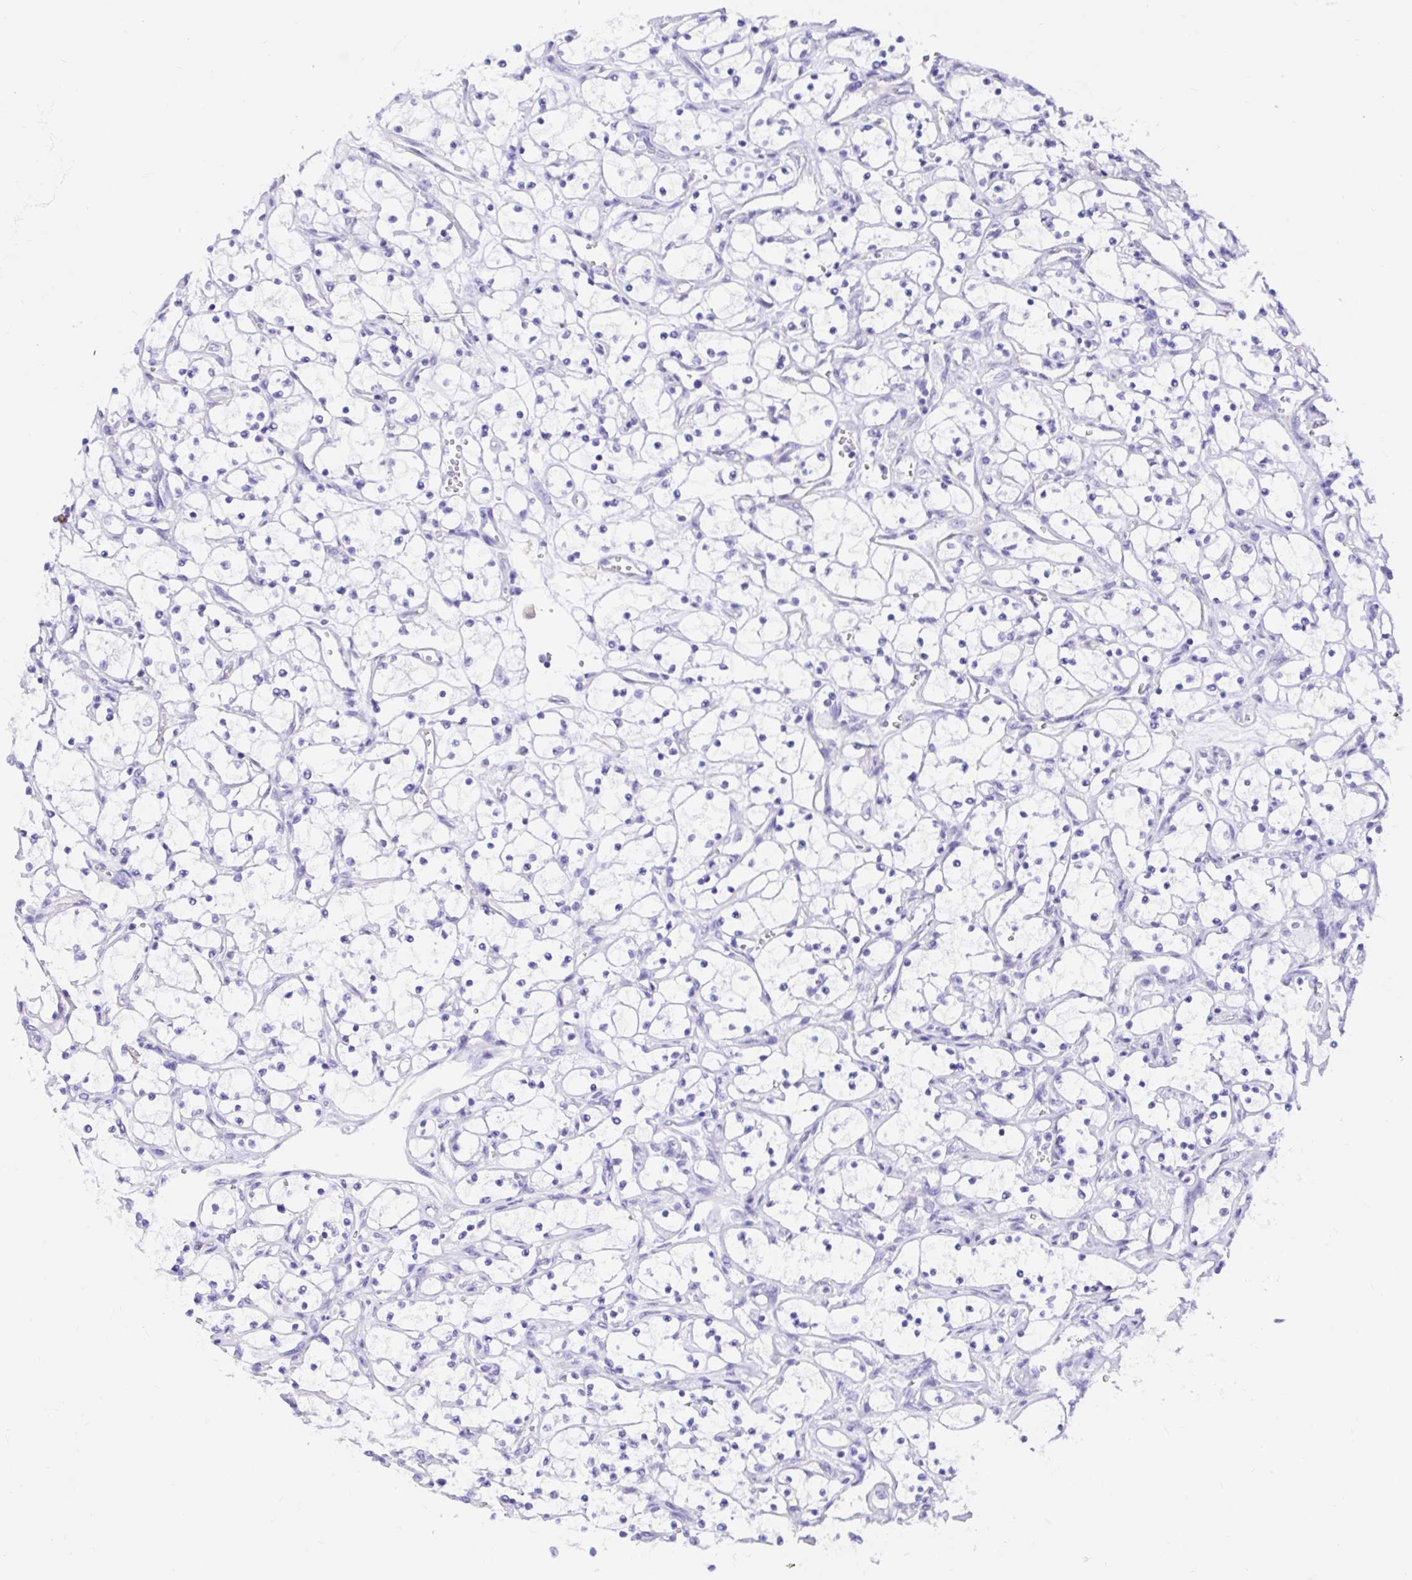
{"staining": {"intensity": "negative", "quantity": "none", "location": "none"}, "tissue": "renal cancer", "cell_type": "Tumor cells", "image_type": "cancer", "snomed": [{"axis": "morphology", "description": "Adenocarcinoma, NOS"}, {"axis": "topography", "description": "Kidney"}], "caption": "An immunohistochemistry (IHC) image of renal adenocarcinoma is shown. There is no staining in tumor cells of renal adenocarcinoma. (Stains: DAB (3,3'-diaminobenzidine) IHC with hematoxylin counter stain, Microscopy: brightfield microscopy at high magnification).", "gene": "BACE2", "patient": {"sex": "female", "age": 69}}